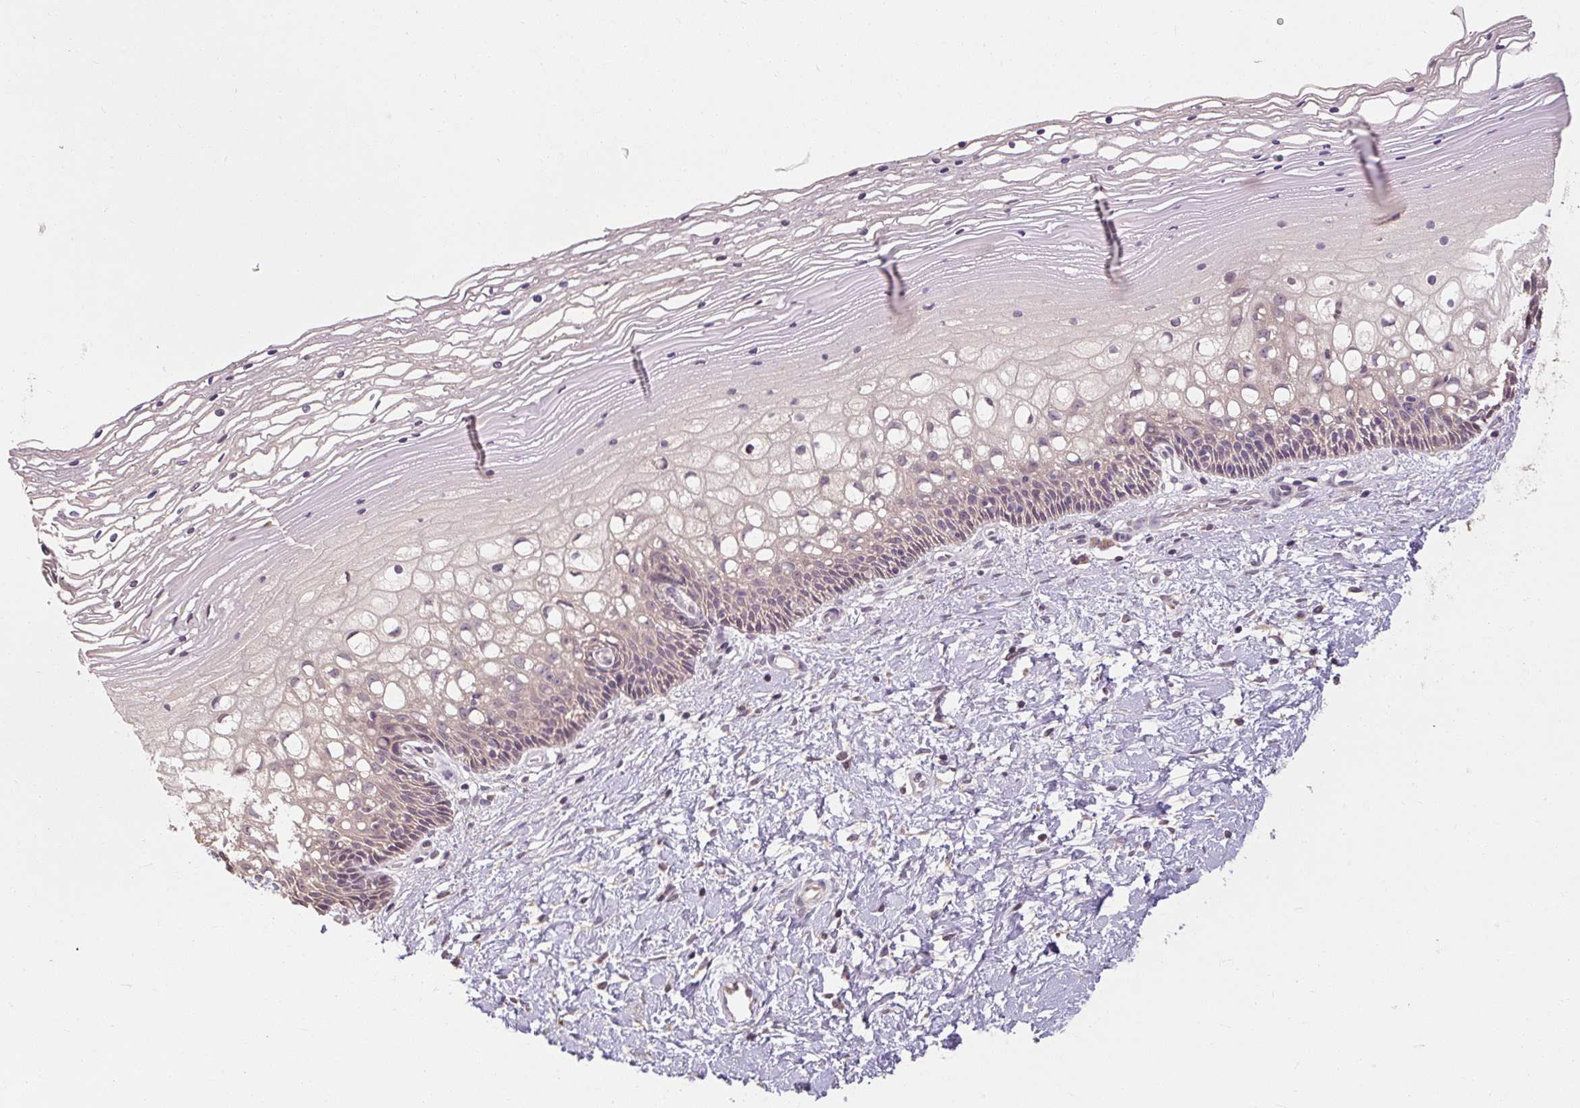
{"staining": {"intensity": "negative", "quantity": "none", "location": "none"}, "tissue": "cervix", "cell_type": "Glandular cells", "image_type": "normal", "snomed": [{"axis": "morphology", "description": "Normal tissue, NOS"}, {"axis": "topography", "description": "Cervix"}], "caption": "IHC of normal human cervix shows no staining in glandular cells. (DAB immunohistochemistry, high magnification).", "gene": "CFAP65", "patient": {"sex": "female", "age": 36}}